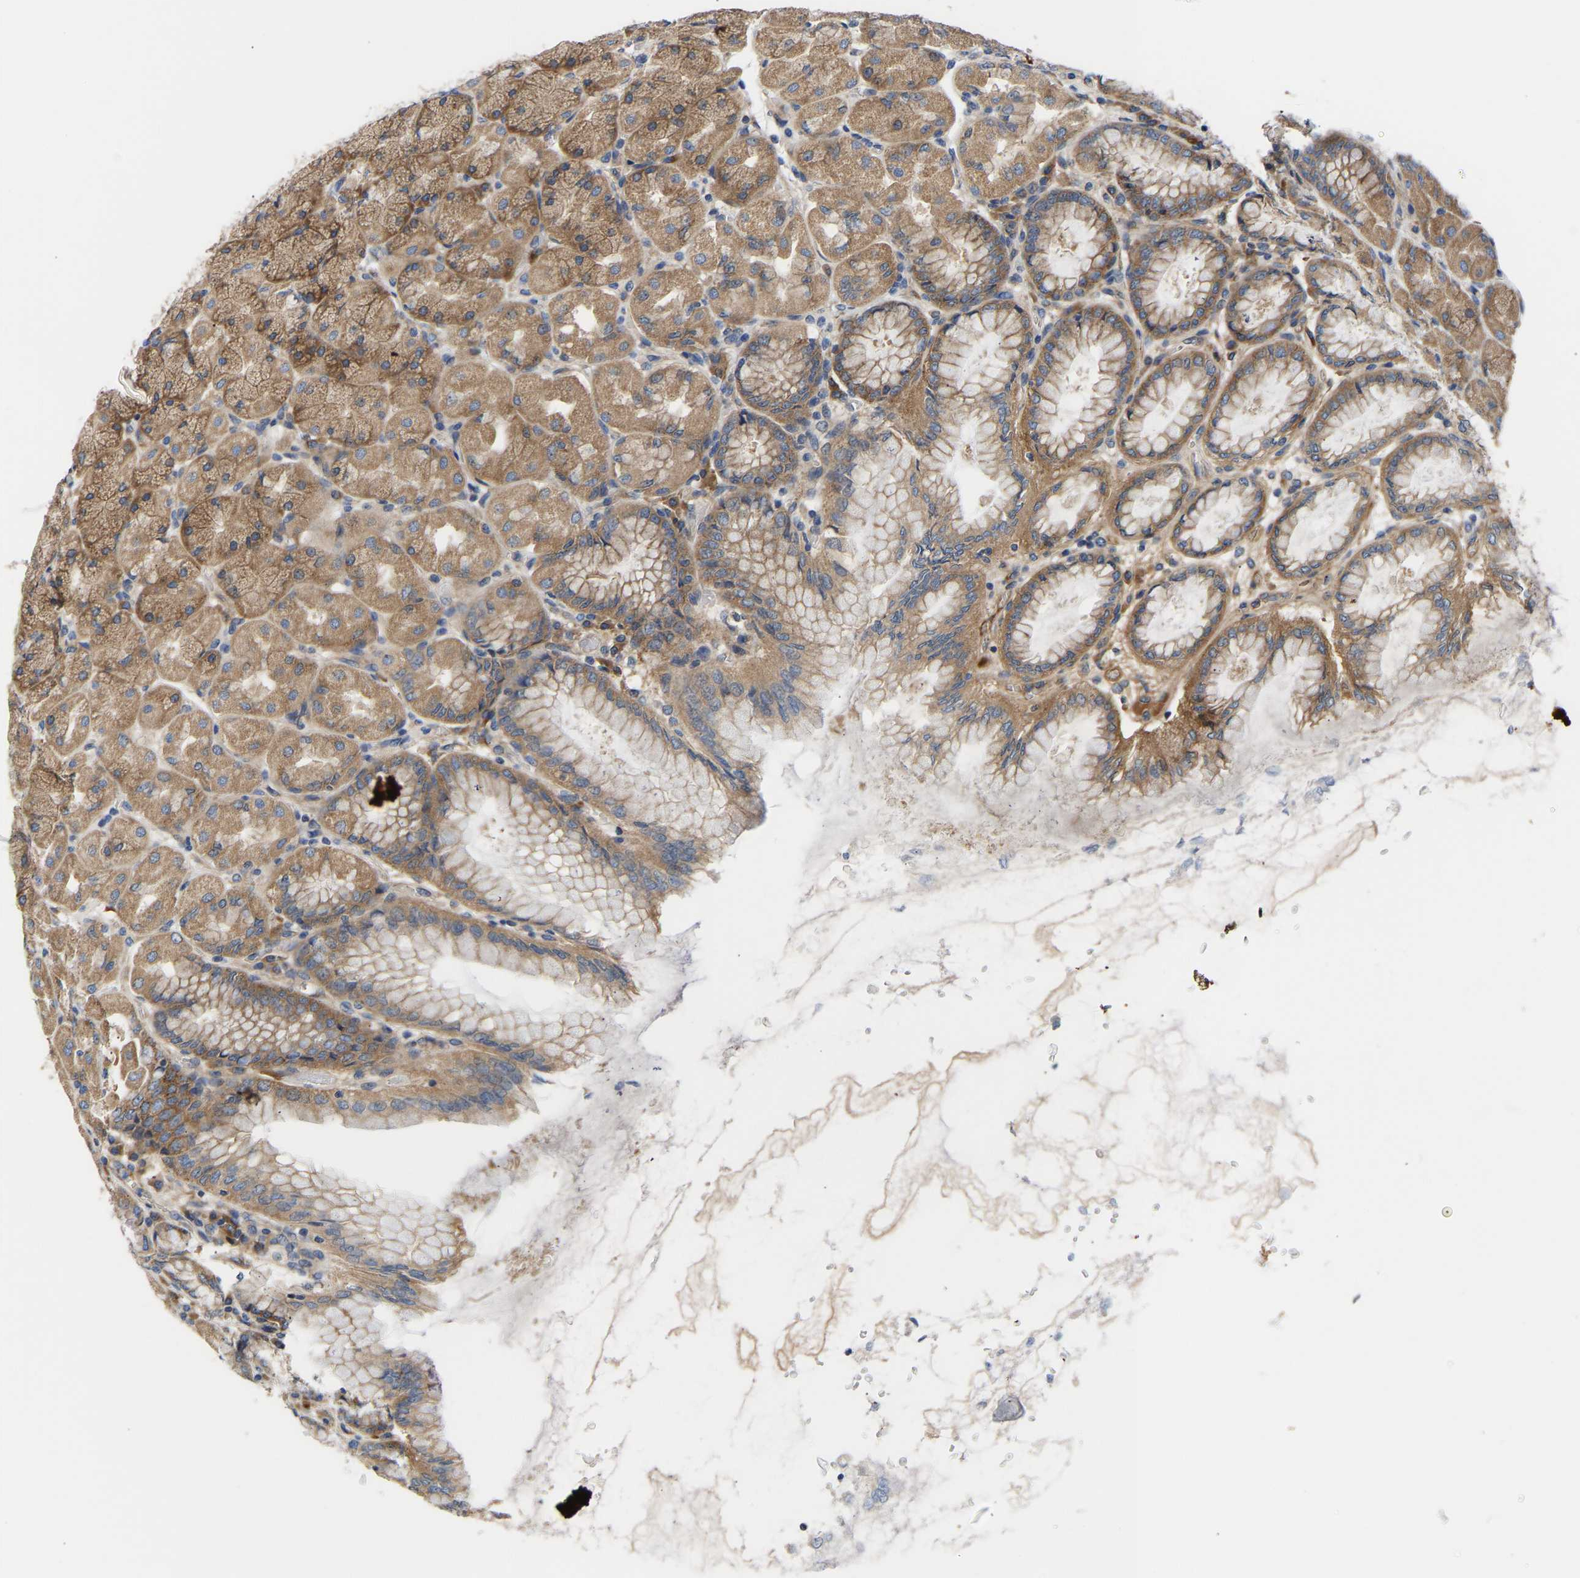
{"staining": {"intensity": "moderate", "quantity": ">75%", "location": "cytoplasmic/membranous"}, "tissue": "stomach", "cell_type": "Glandular cells", "image_type": "normal", "snomed": [{"axis": "morphology", "description": "Normal tissue, NOS"}, {"axis": "topography", "description": "Stomach, upper"}], "caption": "Immunohistochemistry staining of normal stomach, which displays medium levels of moderate cytoplasmic/membranous staining in approximately >75% of glandular cells indicating moderate cytoplasmic/membranous protein positivity. The staining was performed using DAB (brown) for protein detection and nuclei were counterstained in hematoxylin (blue).", "gene": "AIMP2", "patient": {"sex": "female", "age": 56}}